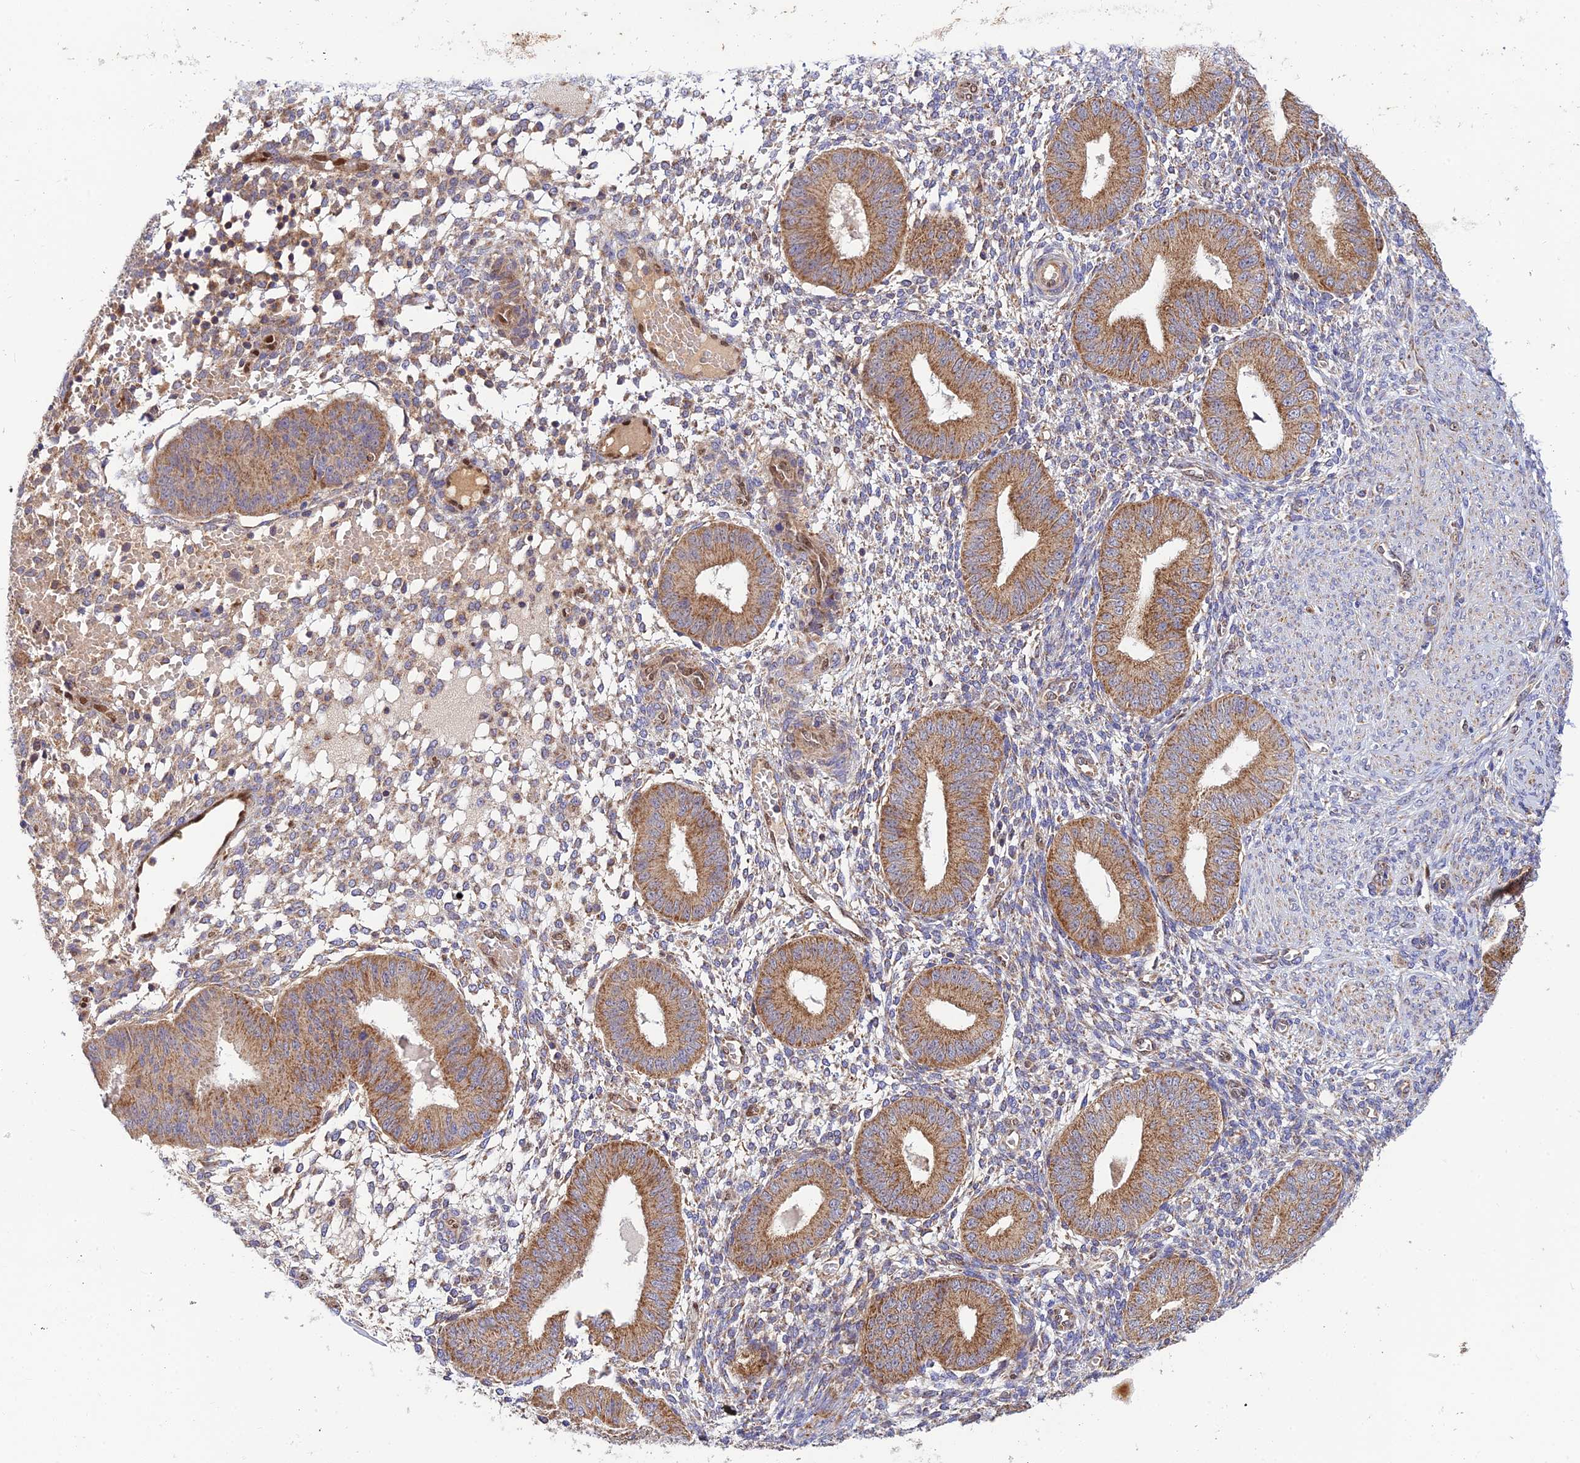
{"staining": {"intensity": "moderate", "quantity": "<25%", "location": "cytoplasmic/membranous"}, "tissue": "endometrium", "cell_type": "Cells in endometrial stroma", "image_type": "normal", "snomed": [{"axis": "morphology", "description": "Normal tissue, NOS"}, {"axis": "topography", "description": "Endometrium"}], "caption": "Immunohistochemical staining of benign endometrium reveals low levels of moderate cytoplasmic/membranous expression in approximately <25% of cells in endometrial stroma. Immunohistochemistry (ihc) stains the protein of interest in brown and the nuclei are stained blue.", "gene": "PODNL1", "patient": {"sex": "female", "age": 49}}